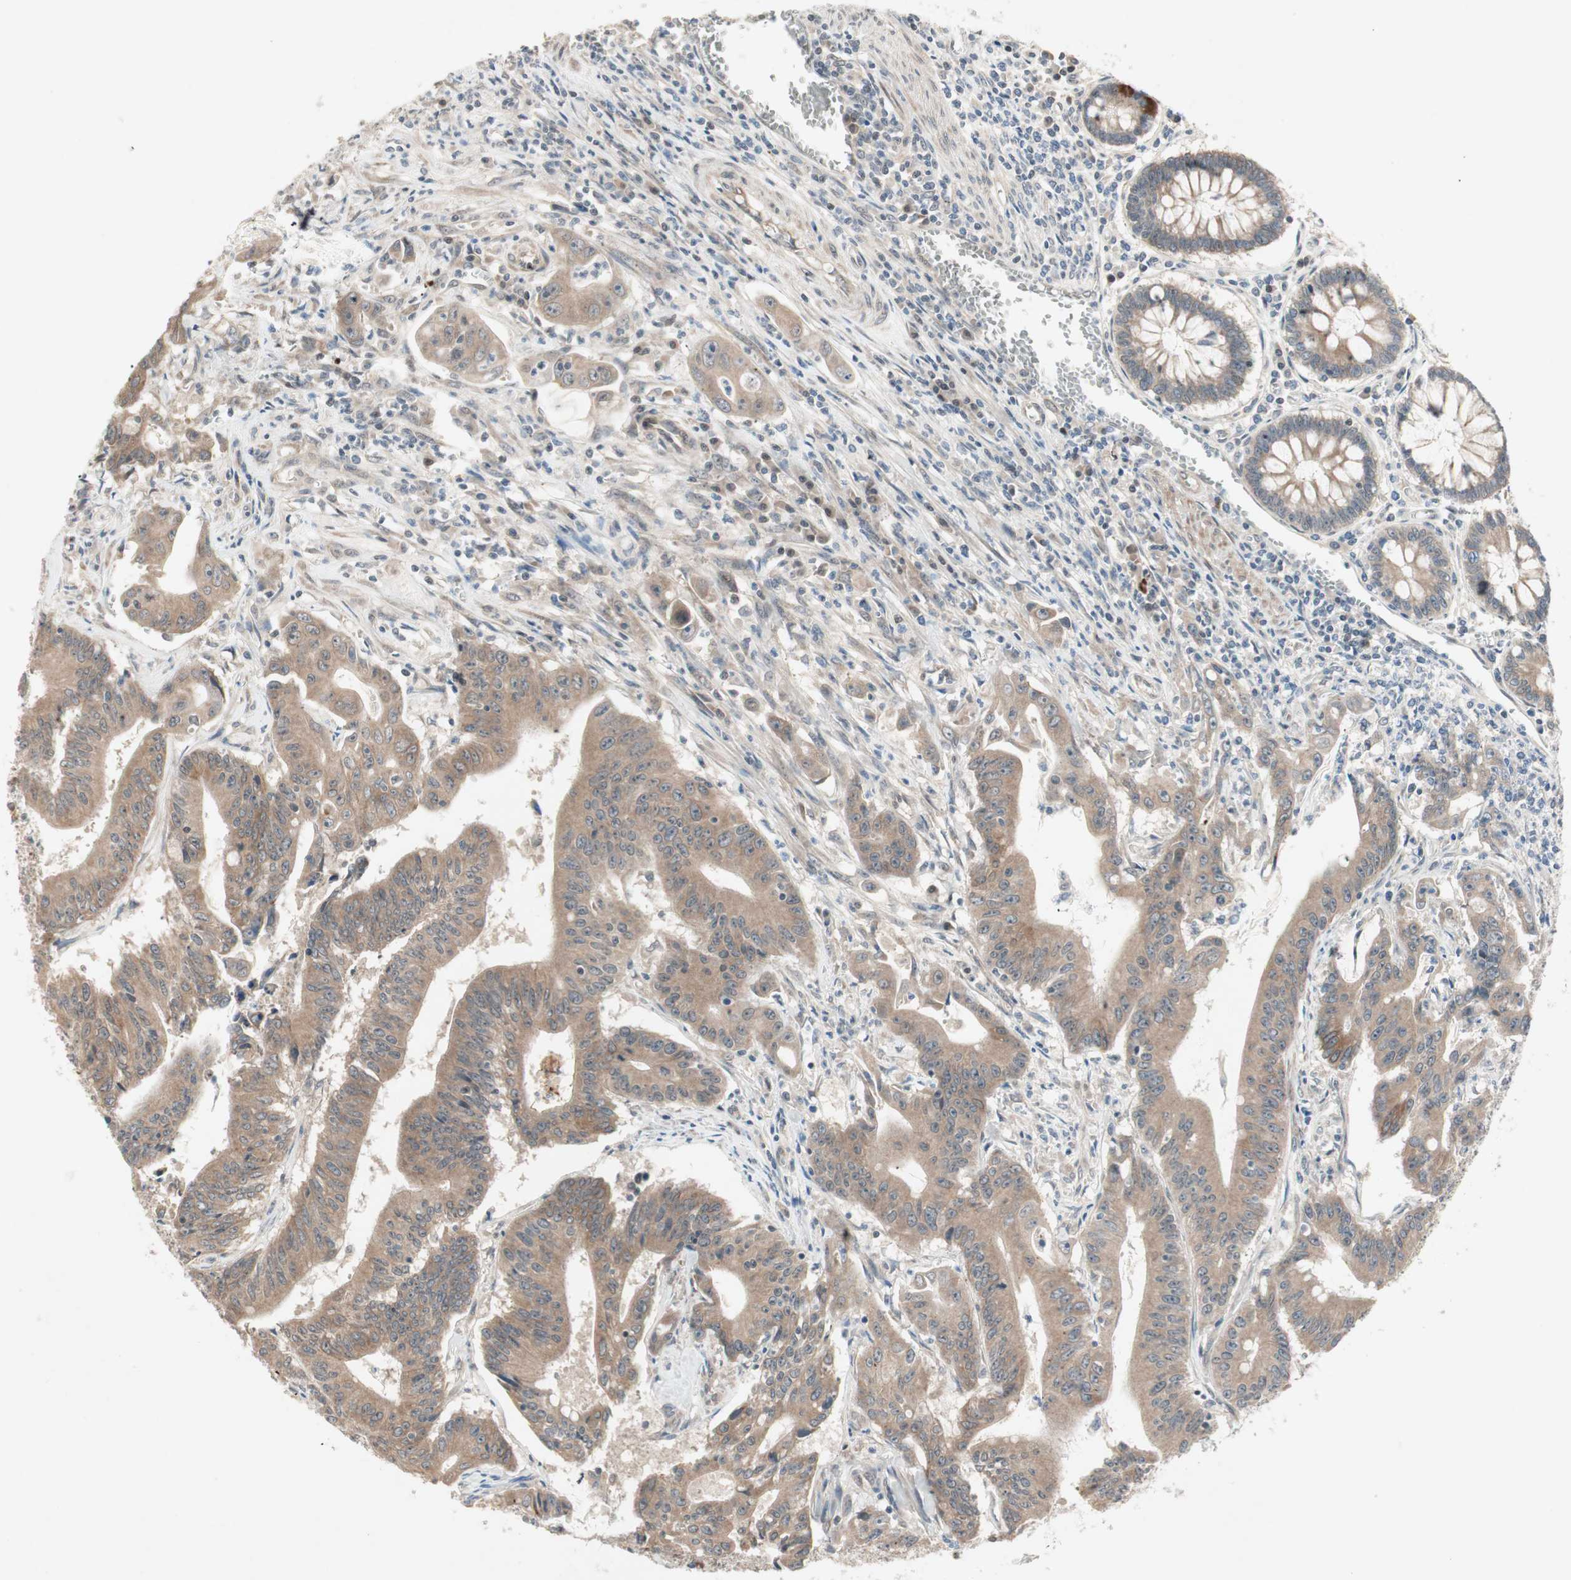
{"staining": {"intensity": "weak", "quantity": ">75%", "location": "cytoplasmic/membranous"}, "tissue": "colorectal cancer", "cell_type": "Tumor cells", "image_type": "cancer", "snomed": [{"axis": "morphology", "description": "Adenocarcinoma, NOS"}, {"axis": "topography", "description": "Colon"}], "caption": "Immunohistochemistry histopathology image of human colorectal cancer (adenocarcinoma) stained for a protein (brown), which demonstrates low levels of weak cytoplasmic/membranous staining in approximately >75% of tumor cells.", "gene": "PGBD1", "patient": {"sex": "male", "age": 45}}